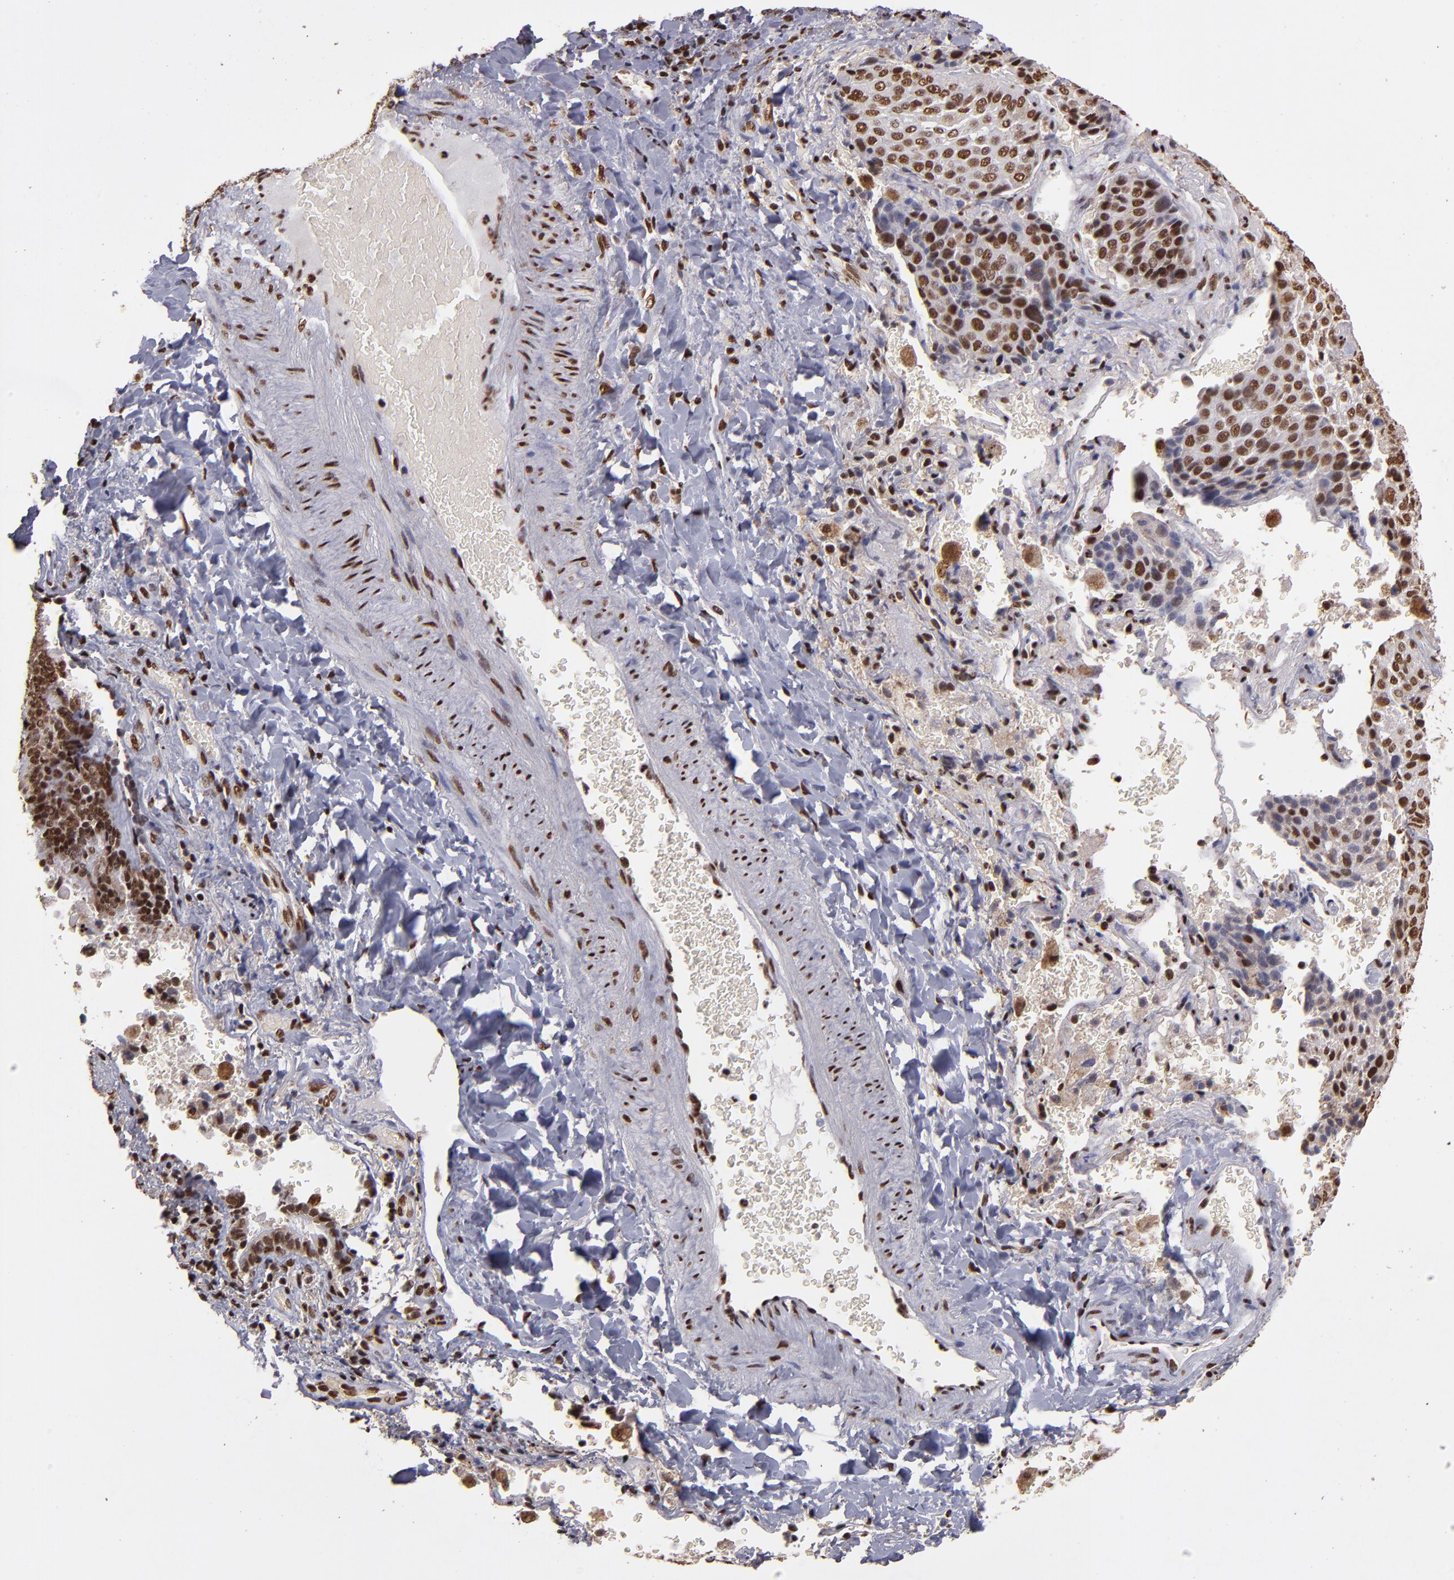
{"staining": {"intensity": "moderate", "quantity": ">75%", "location": "nuclear"}, "tissue": "lung cancer", "cell_type": "Tumor cells", "image_type": "cancer", "snomed": [{"axis": "morphology", "description": "Squamous cell carcinoma, NOS"}, {"axis": "topography", "description": "Lung"}], "caption": "About >75% of tumor cells in human squamous cell carcinoma (lung) reveal moderate nuclear protein expression as visualized by brown immunohistochemical staining.", "gene": "SP1", "patient": {"sex": "male", "age": 54}}